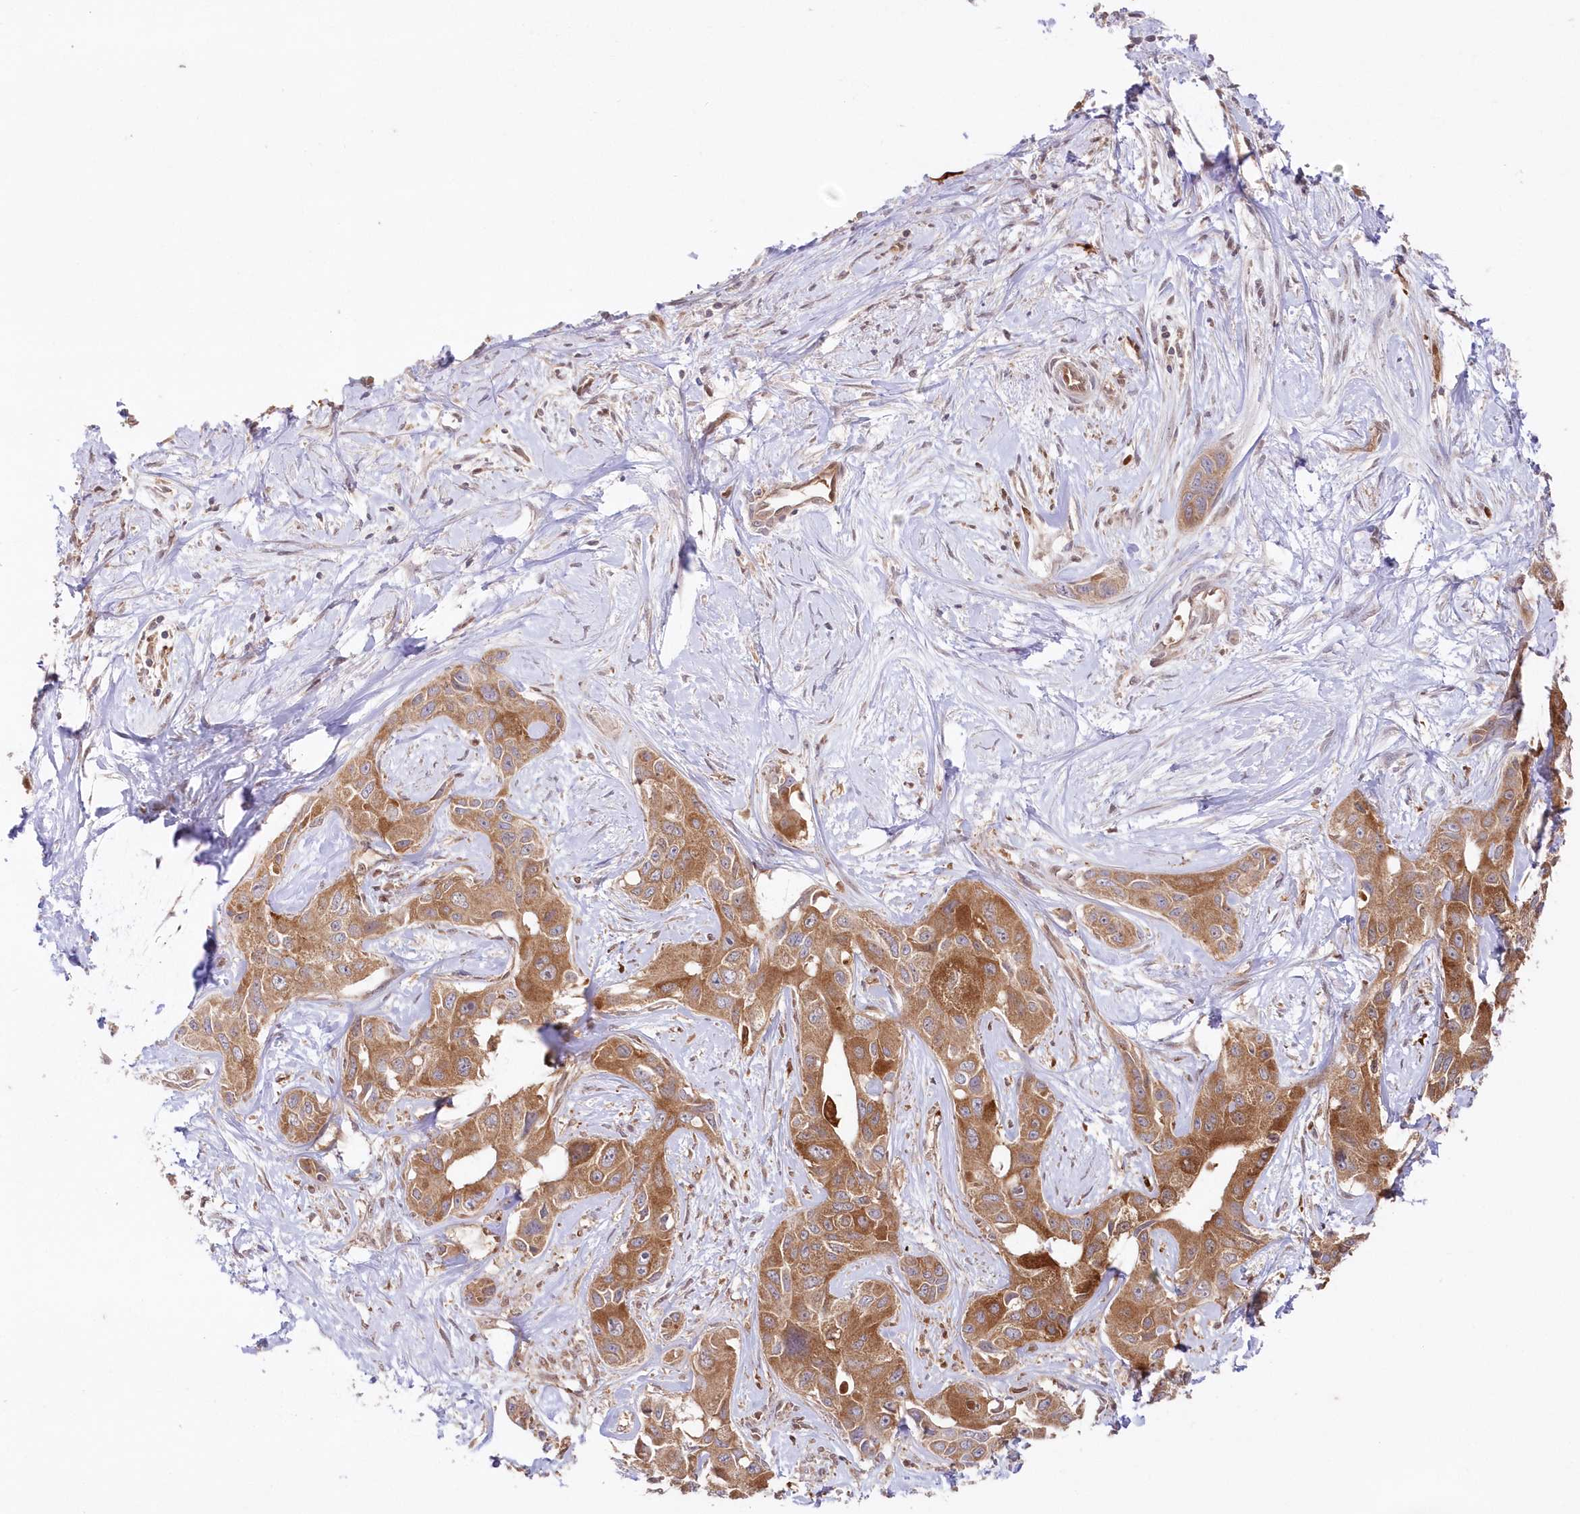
{"staining": {"intensity": "moderate", "quantity": ">75%", "location": "cytoplasmic/membranous"}, "tissue": "liver cancer", "cell_type": "Tumor cells", "image_type": "cancer", "snomed": [{"axis": "morphology", "description": "Cholangiocarcinoma"}, {"axis": "topography", "description": "Liver"}], "caption": "The histopathology image demonstrates immunohistochemical staining of liver cholangiocarcinoma. There is moderate cytoplasmic/membranous staining is appreciated in about >75% of tumor cells.", "gene": "GBE1", "patient": {"sex": "male", "age": 59}}